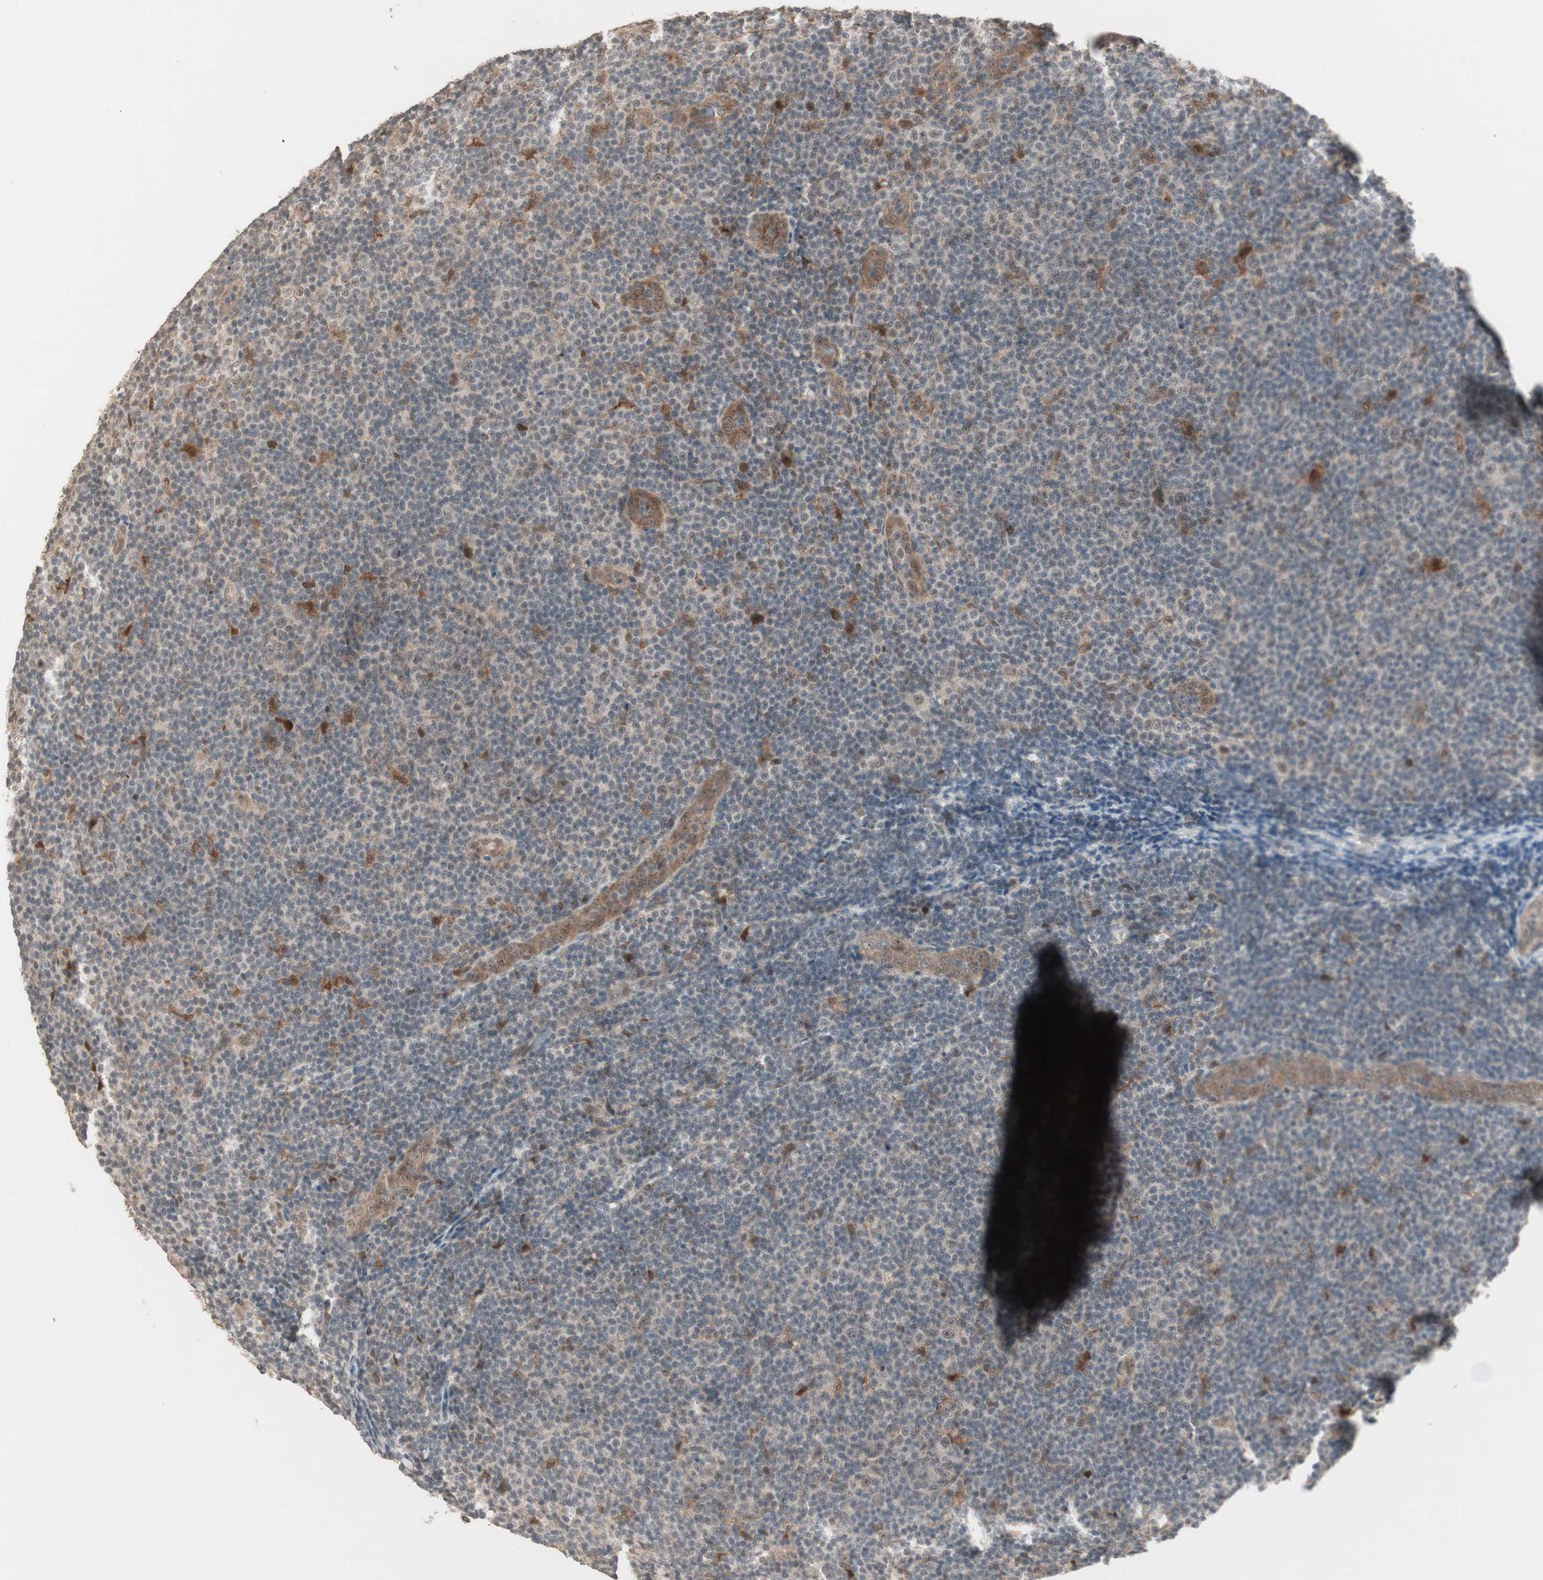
{"staining": {"intensity": "weak", "quantity": "25%-75%", "location": "cytoplasmic/membranous,nuclear"}, "tissue": "lymphoma", "cell_type": "Tumor cells", "image_type": "cancer", "snomed": [{"axis": "morphology", "description": "Malignant lymphoma, non-Hodgkin's type, Low grade"}, {"axis": "topography", "description": "Lymph node"}], "caption": "Protein analysis of lymphoma tissue demonstrates weak cytoplasmic/membranous and nuclear staining in about 25%-75% of tumor cells.", "gene": "ZSCAN31", "patient": {"sex": "male", "age": 83}}